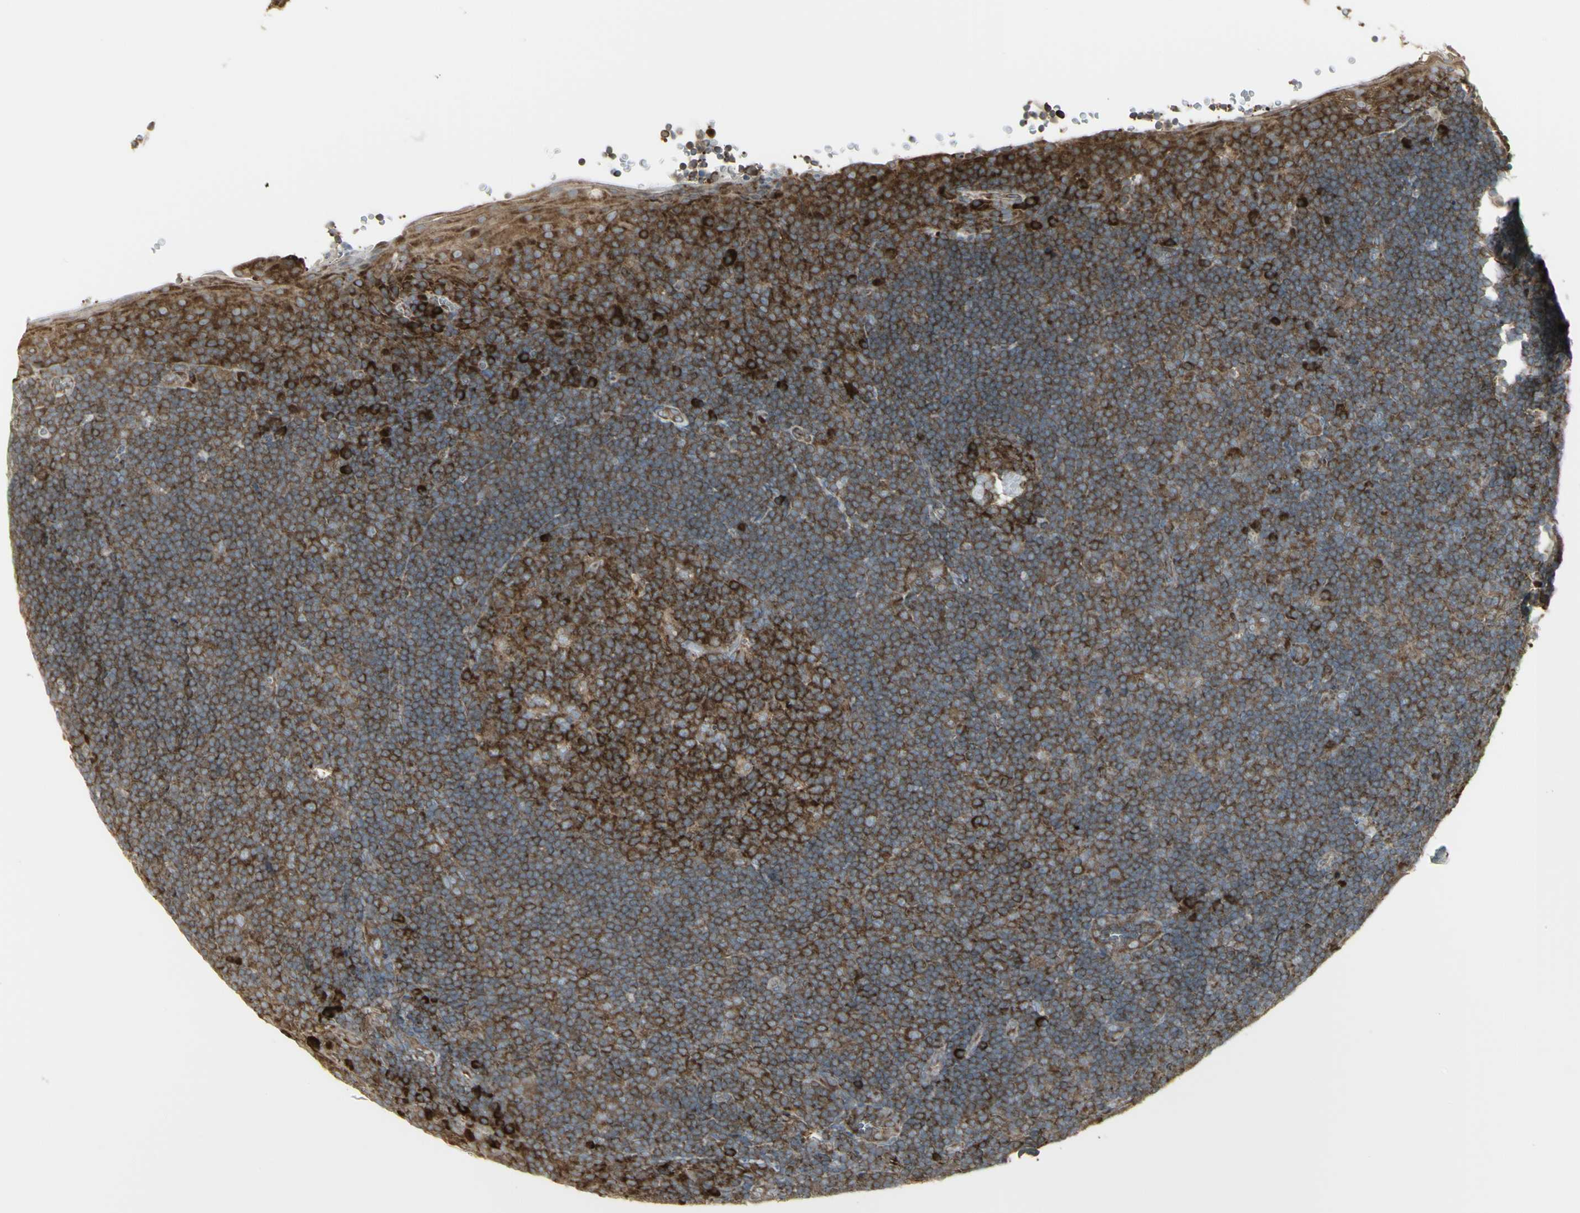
{"staining": {"intensity": "strong", "quantity": "25%-75%", "location": "cytoplasmic/membranous"}, "tissue": "tonsil", "cell_type": "Germinal center cells", "image_type": "normal", "snomed": [{"axis": "morphology", "description": "Normal tissue, NOS"}, {"axis": "topography", "description": "Tonsil"}], "caption": "A high amount of strong cytoplasmic/membranous staining is identified in approximately 25%-75% of germinal center cells in benign tonsil.", "gene": "FKBP3", "patient": {"sex": "male", "age": 37}}